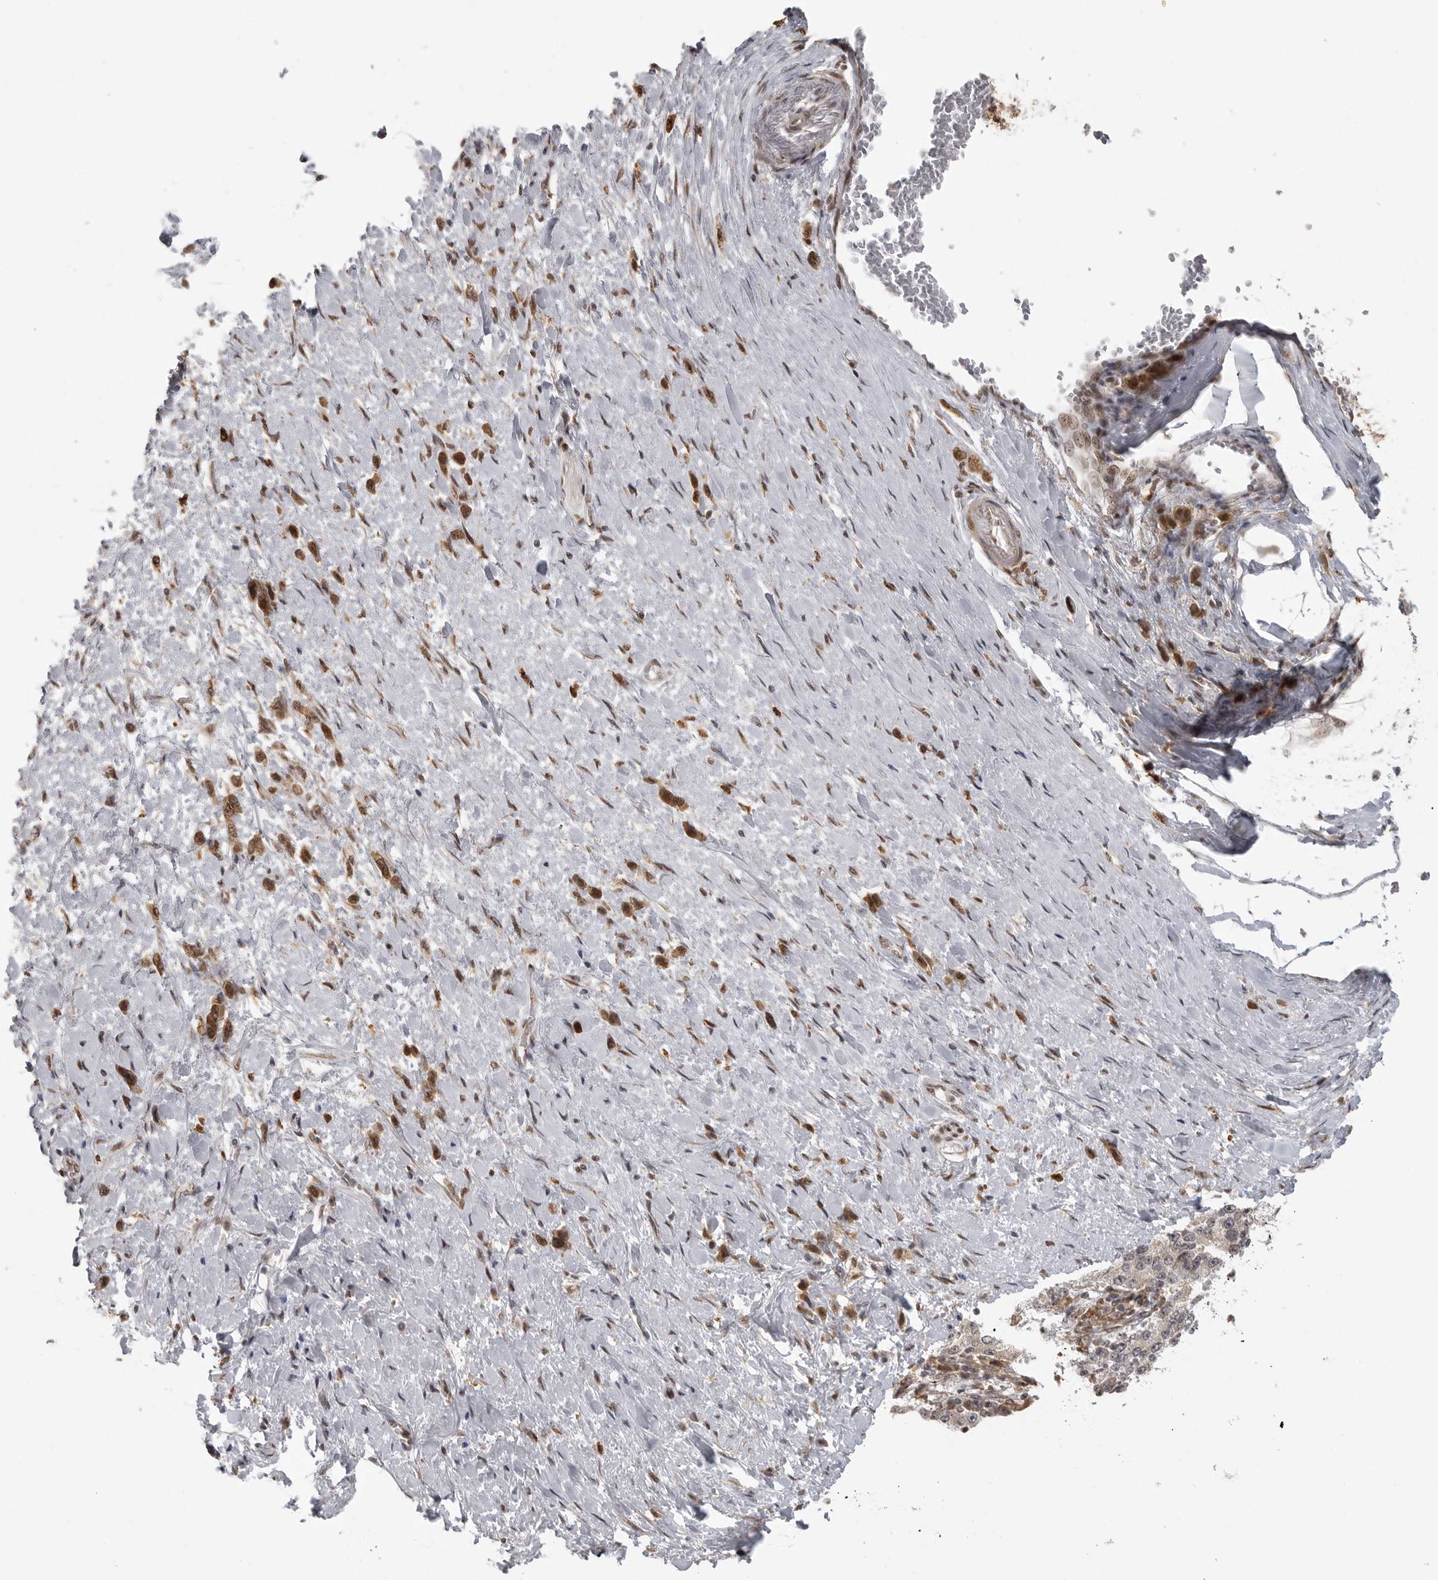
{"staining": {"intensity": "strong", "quantity": ">75%", "location": "cytoplasmic/membranous,nuclear"}, "tissue": "stomach cancer", "cell_type": "Tumor cells", "image_type": "cancer", "snomed": [{"axis": "morphology", "description": "Adenocarcinoma, NOS"}, {"axis": "topography", "description": "Stomach"}], "caption": "Protein analysis of stomach cancer tissue shows strong cytoplasmic/membranous and nuclear expression in approximately >75% of tumor cells.", "gene": "ISG20L2", "patient": {"sex": "female", "age": 65}}